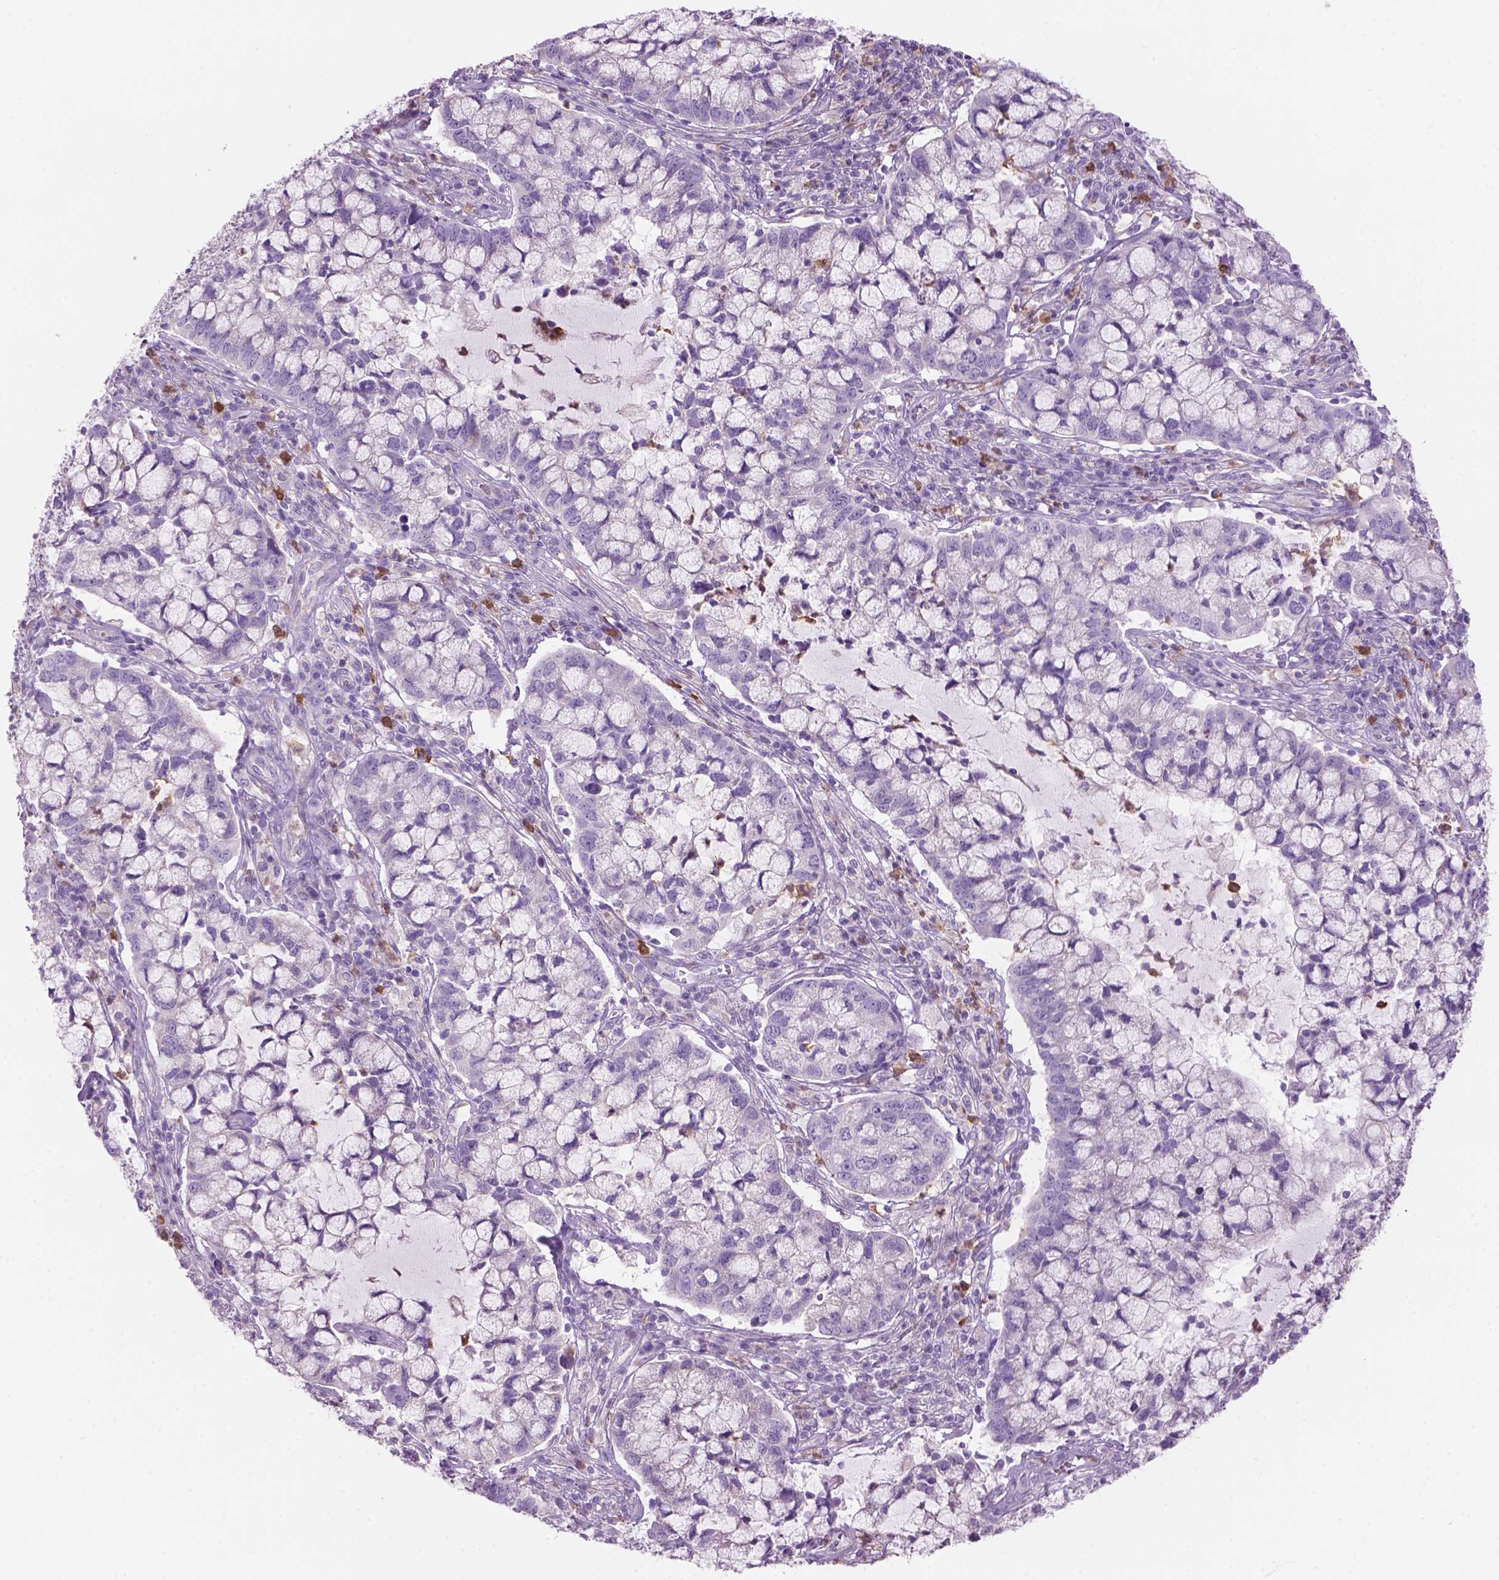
{"staining": {"intensity": "negative", "quantity": "none", "location": "none"}, "tissue": "cervical cancer", "cell_type": "Tumor cells", "image_type": "cancer", "snomed": [{"axis": "morphology", "description": "Adenocarcinoma, NOS"}, {"axis": "topography", "description": "Cervix"}], "caption": "A photomicrograph of cervical adenocarcinoma stained for a protein demonstrates no brown staining in tumor cells.", "gene": "CD84", "patient": {"sex": "female", "age": 40}}